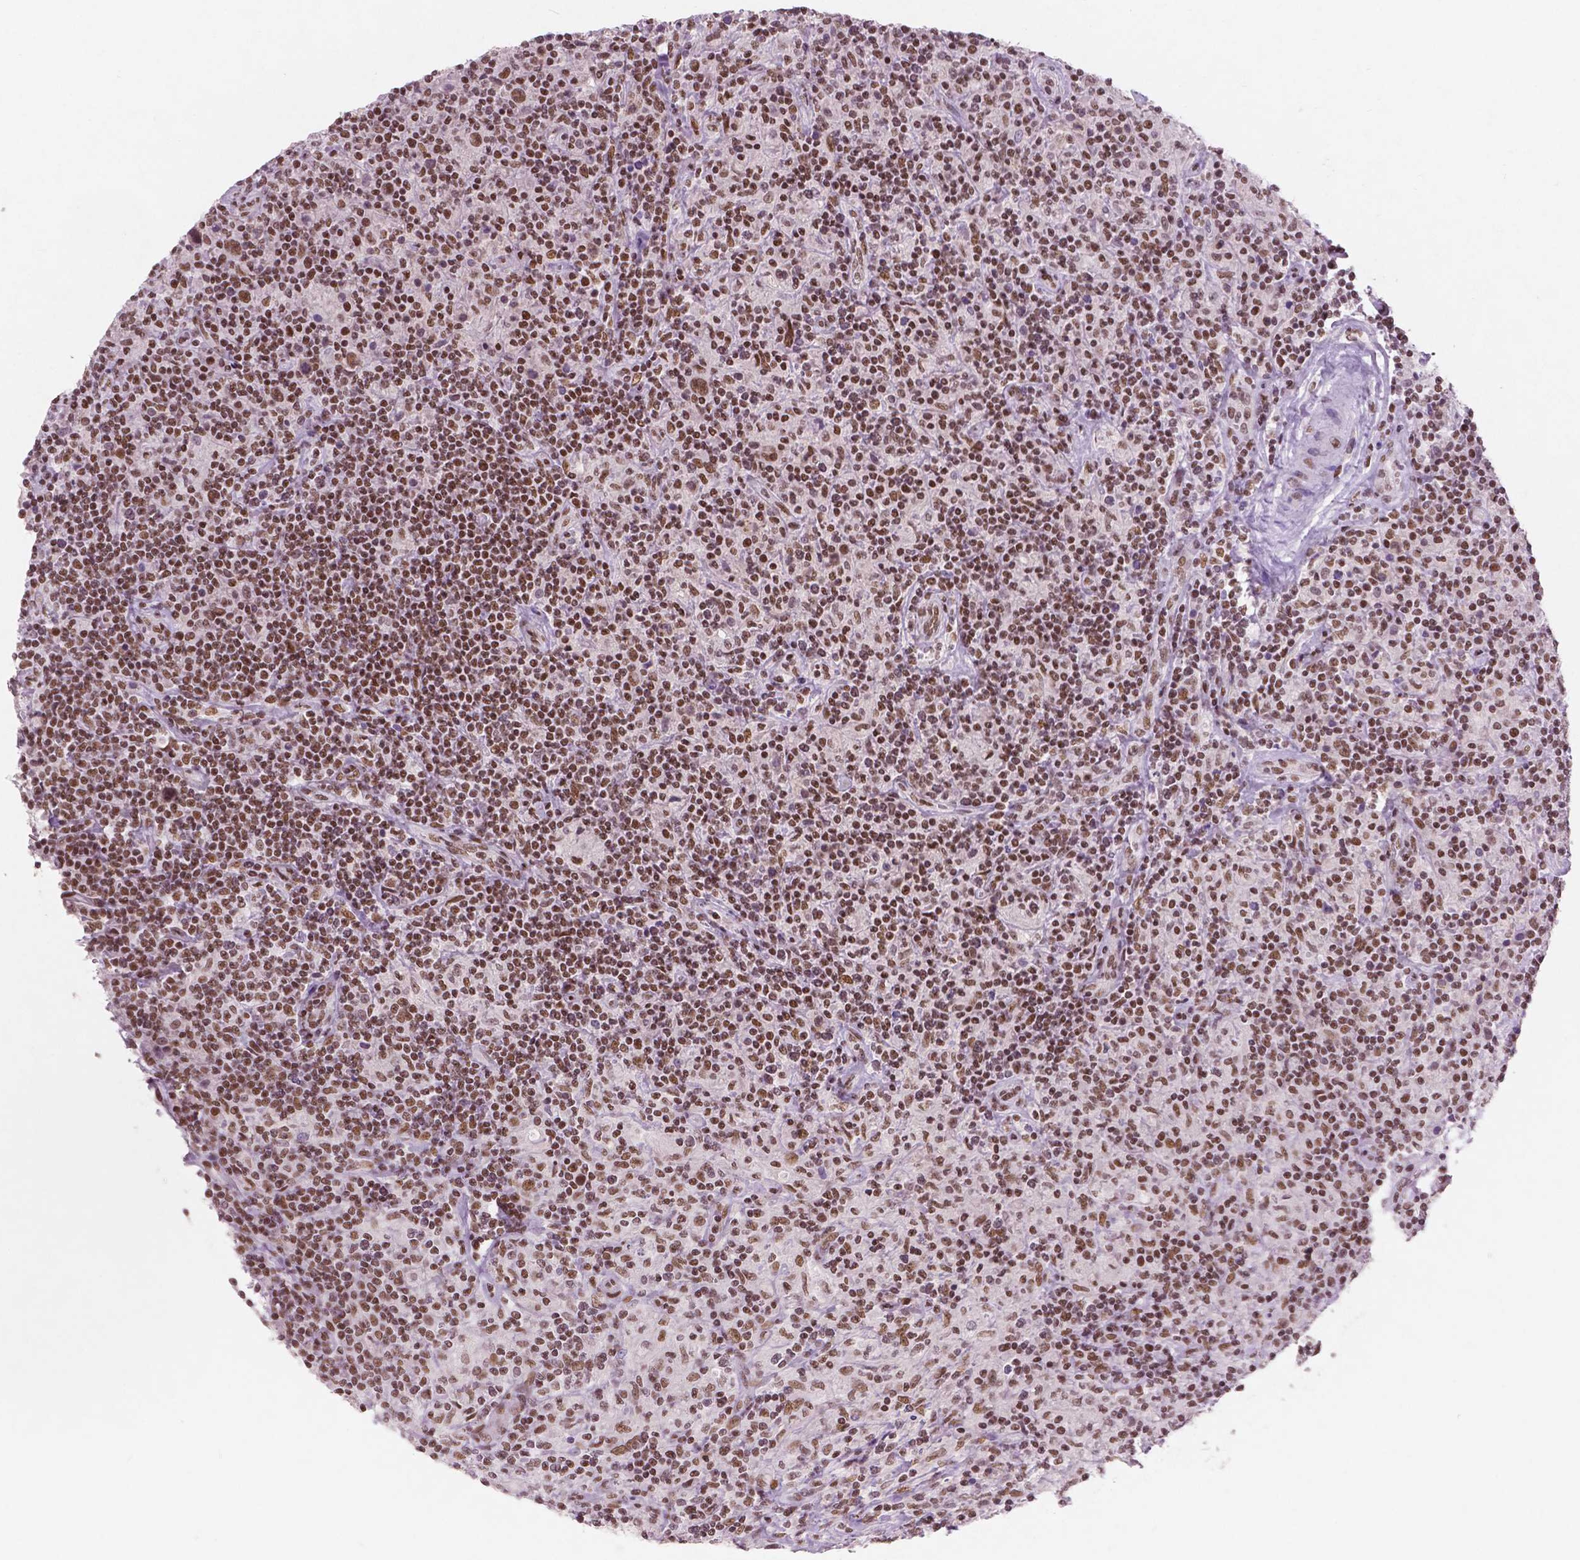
{"staining": {"intensity": "moderate", "quantity": ">75%", "location": "nuclear"}, "tissue": "lymphoma", "cell_type": "Tumor cells", "image_type": "cancer", "snomed": [{"axis": "morphology", "description": "Hodgkin's disease, NOS"}, {"axis": "topography", "description": "Lymph node"}], "caption": "Immunohistochemistry (IHC) of human Hodgkin's disease exhibits medium levels of moderate nuclear positivity in approximately >75% of tumor cells. Nuclei are stained in blue.", "gene": "BRD4", "patient": {"sex": "male", "age": 70}}